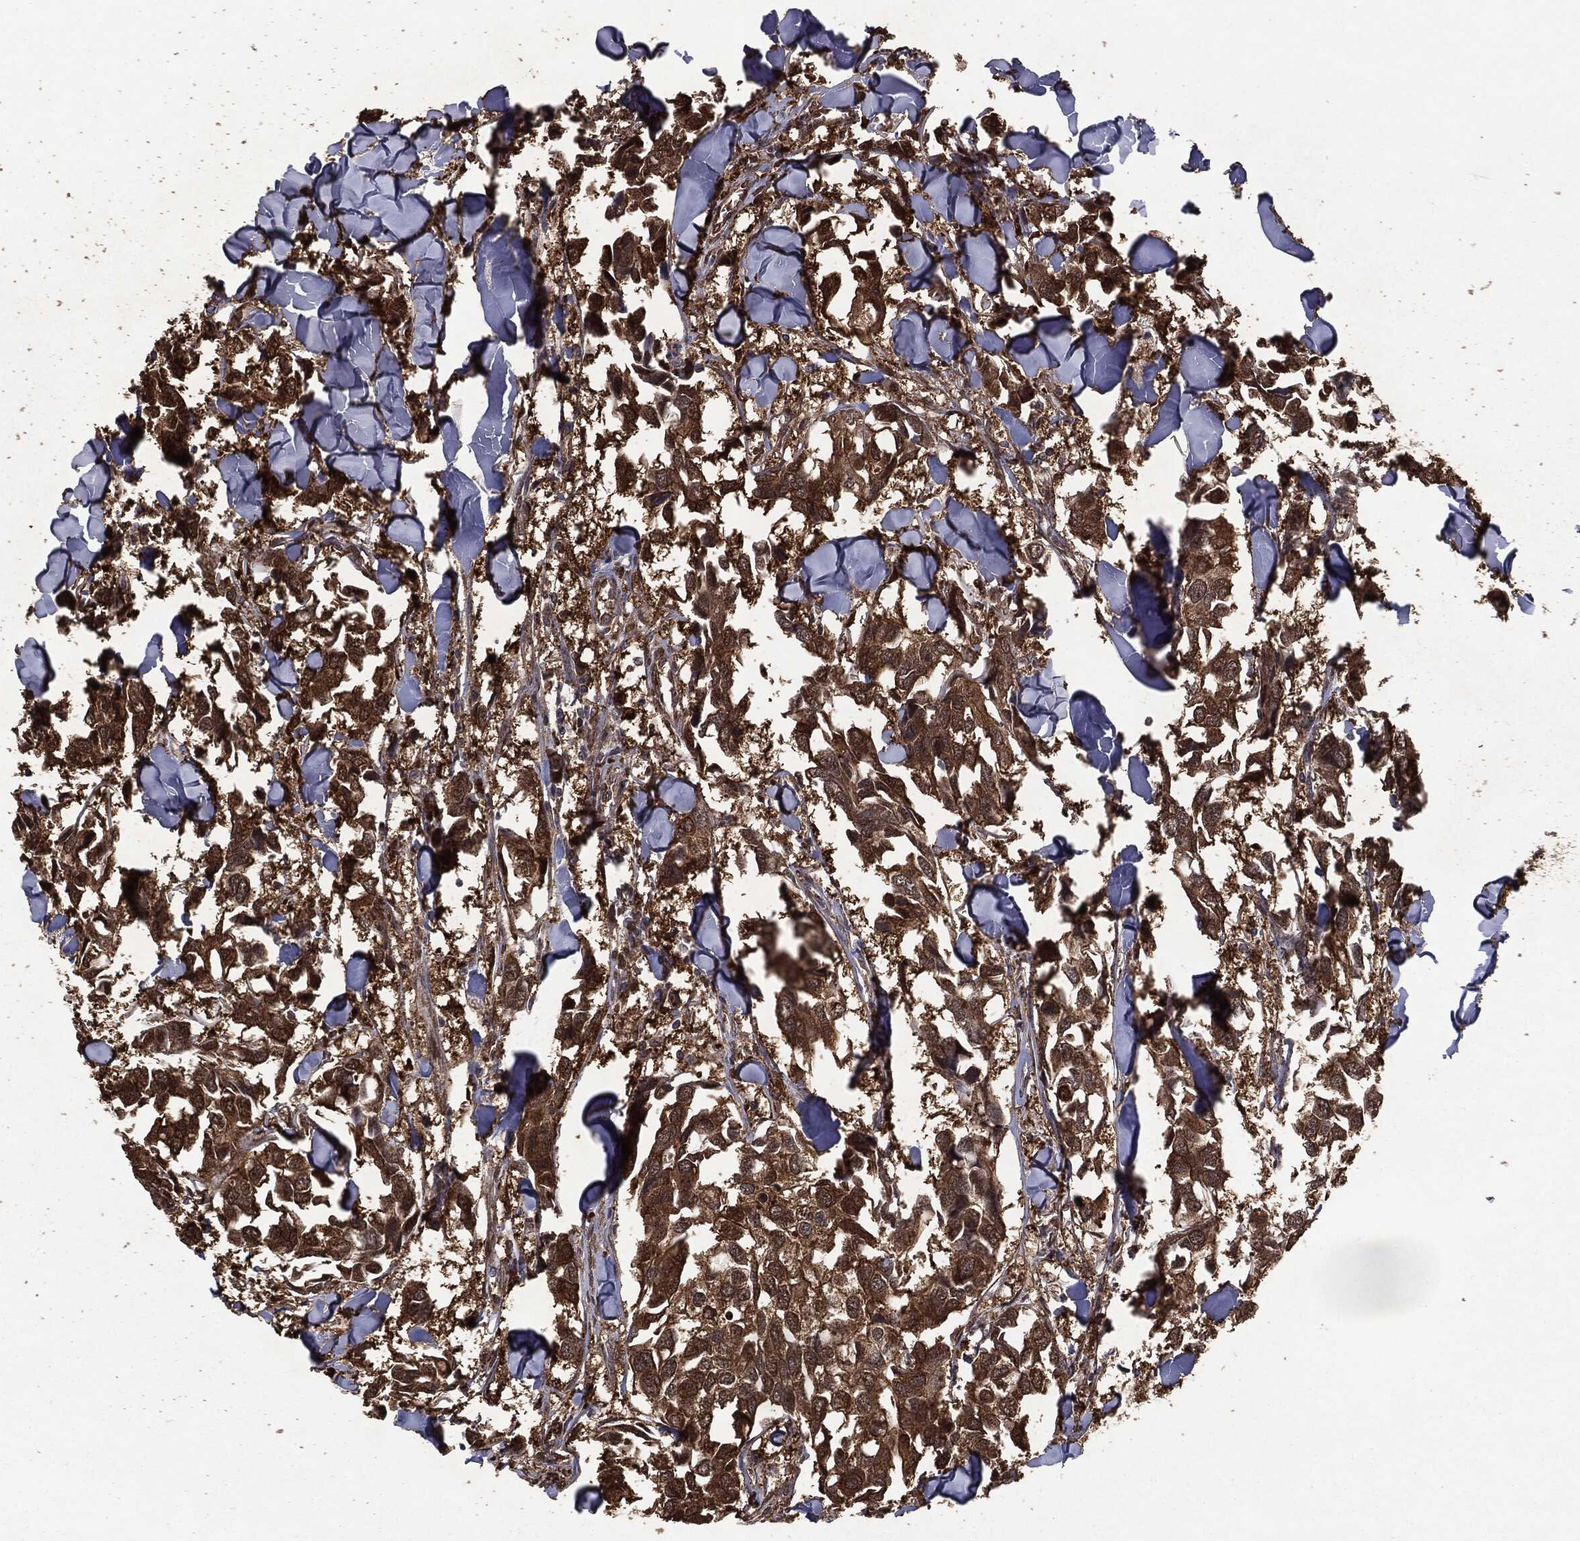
{"staining": {"intensity": "strong", "quantity": ">75%", "location": "cytoplasmic/membranous"}, "tissue": "breast cancer", "cell_type": "Tumor cells", "image_type": "cancer", "snomed": [{"axis": "morphology", "description": "Duct carcinoma"}, {"axis": "topography", "description": "Breast"}], "caption": "An immunohistochemistry (IHC) histopathology image of tumor tissue is shown. Protein staining in brown labels strong cytoplasmic/membranous positivity in infiltrating ductal carcinoma (breast) within tumor cells.", "gene": "NME1", "patient": {"sex": "female", "age": 83}}